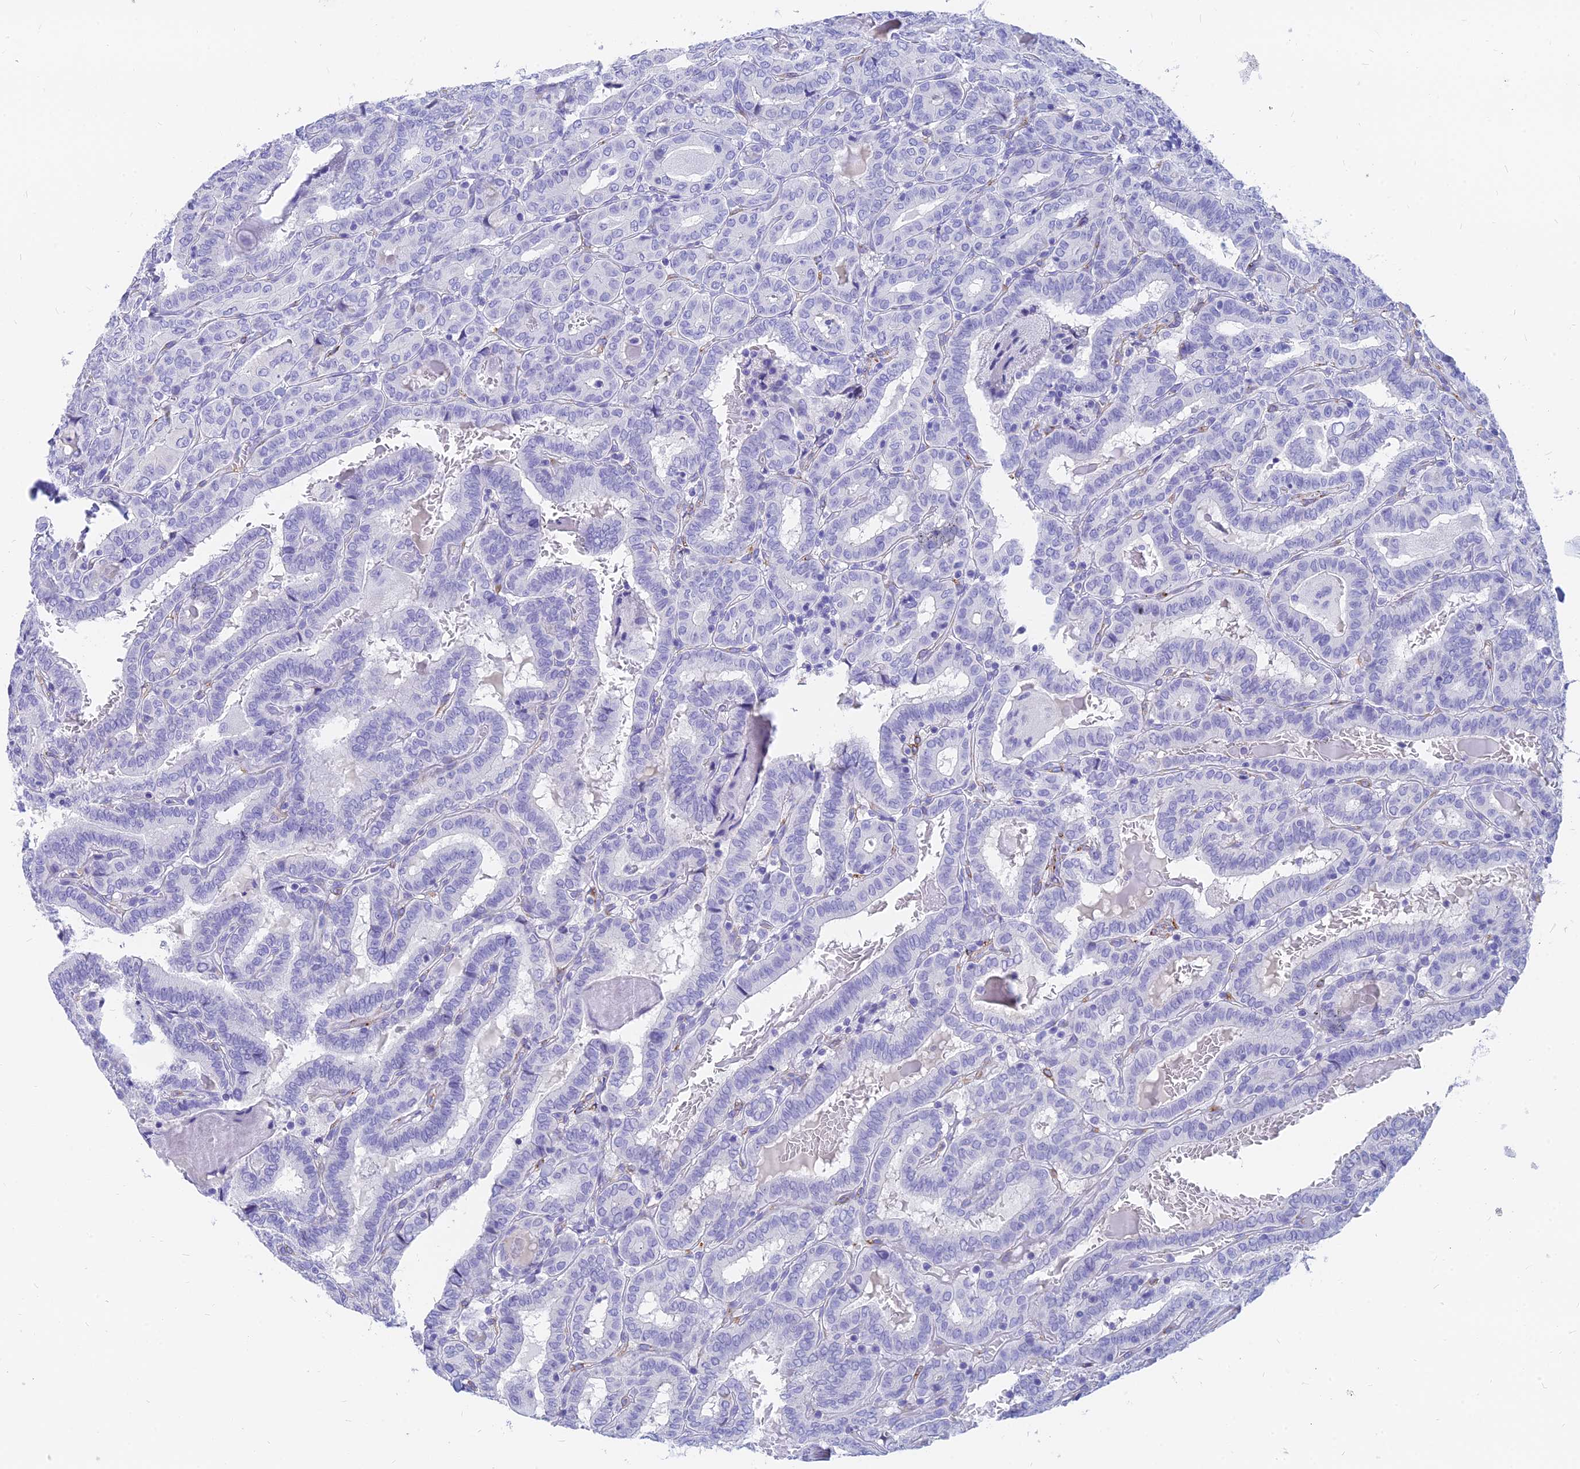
{"staining": {"intensity": "negative", "quantity": "none", "location": "none"}, "tissue": "thyroid cancer", "cell_type": "Tumor cells", "image_type": "cancer", "snomed": [{"axis": "morphology", "description": "Papillary adenocarcinoma, NOS"}, {"axis": "topography", "description": "Thyroid gland"}], "caption": "Human papillary adenocarcinoma (thyroid) stained for a protein using immunohistochemistry (IHC) demonstrates no positivity in tumor cells.", "gene": "SLC36A2", "patient": {"sex": "female", "age": 72}}